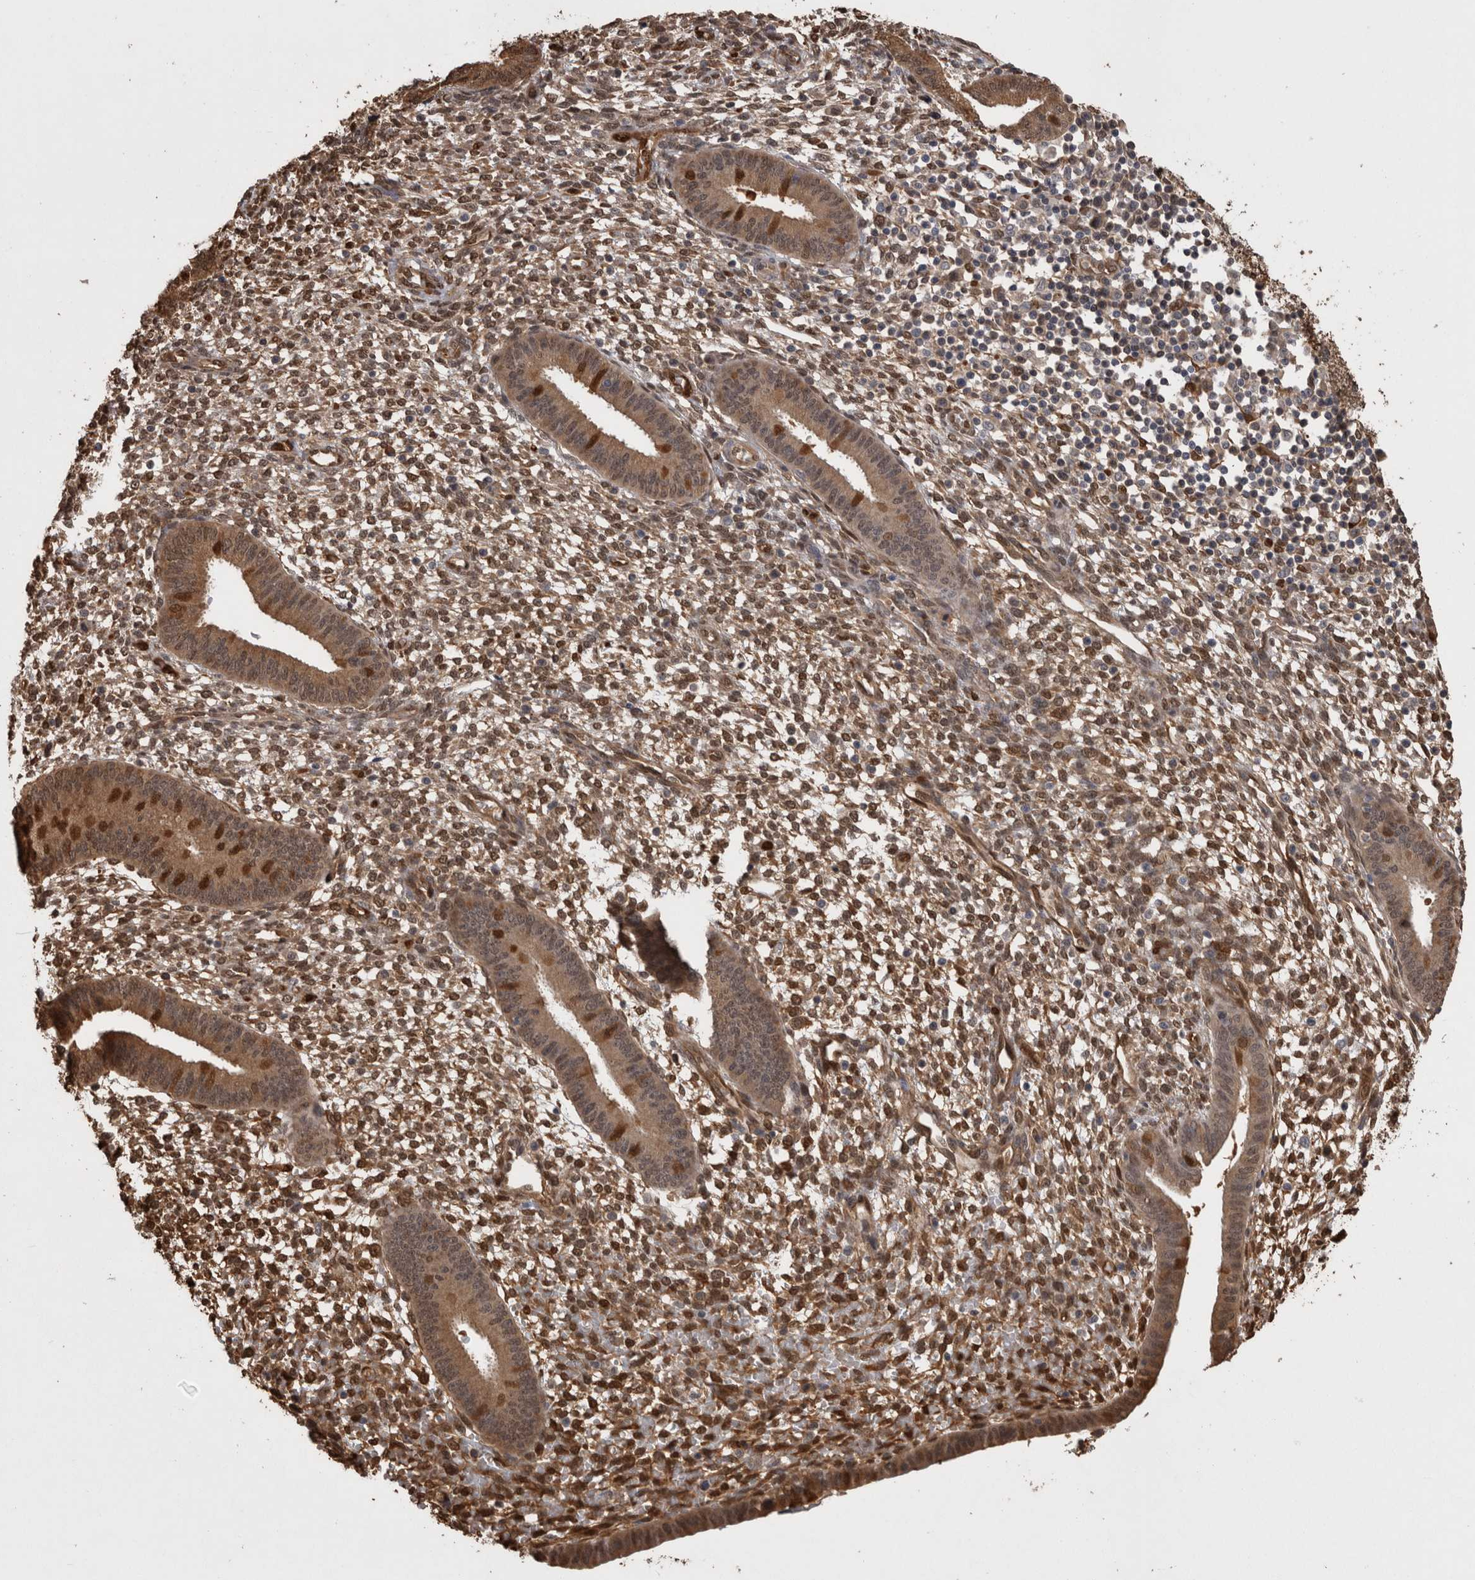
{"staining": {"intensity": "moderate", "quantity": ">75%", "location": "nuclear"}, "tissue": "endometrium", "cell_type": "Cells in endometrial stroma", "image_type": "normal", "snomed": [{"axis": "morphology", "description": "Normal tissue, NOS"}, {"axis": "topography", "description": "Endometrium"}], "caption": "Endometrium stained with immunohistochemistry displays moderate nuclear expression in approximately >75% of cells in endometrial stroma. The staining was performed using DAB, with brown indicating positive protein expression. Nuclei are stained blue with hematoxylin.", "gene": "LXN", "patient": {"sex": "female", "age": 46}}